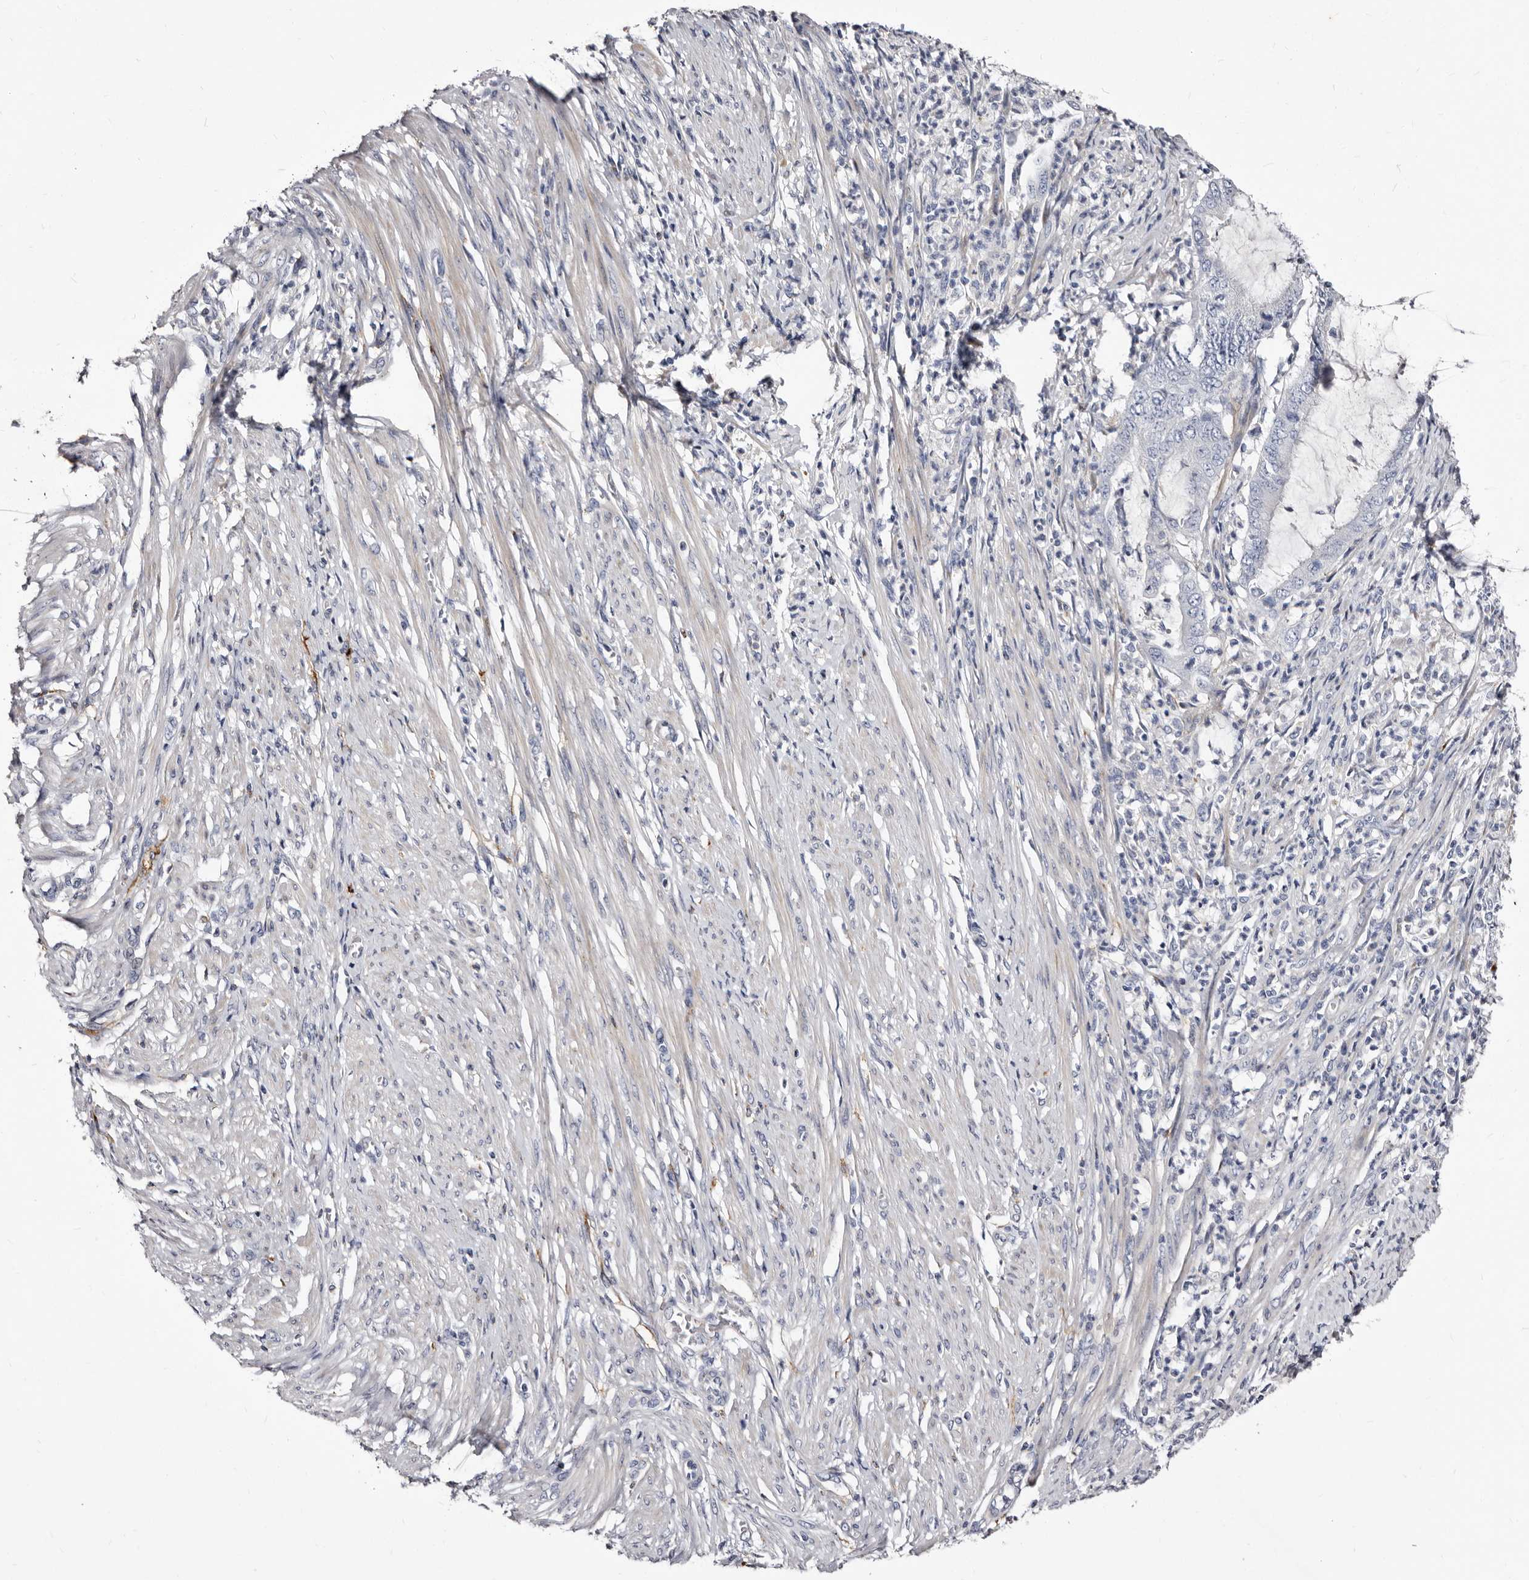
{"staining": {"intensity": "negative", "quantity": "none", "location": "none"}, "tissue": "endometrial cancer", "cell_type": "Tumor cells", "image_type": "cancer", "snomed": [{"axis": "morphology", "description": "Adenocarcinoma, NOS"}, {"axis": "topography", "description": "Endometrium"}], "caption": "Micrograph shows no significant protein expression in tumor cells of endometrial cancer (adenocarcinoma).", "gene": "AUNIP", "patient": {"sex": "female", "age": 51}}